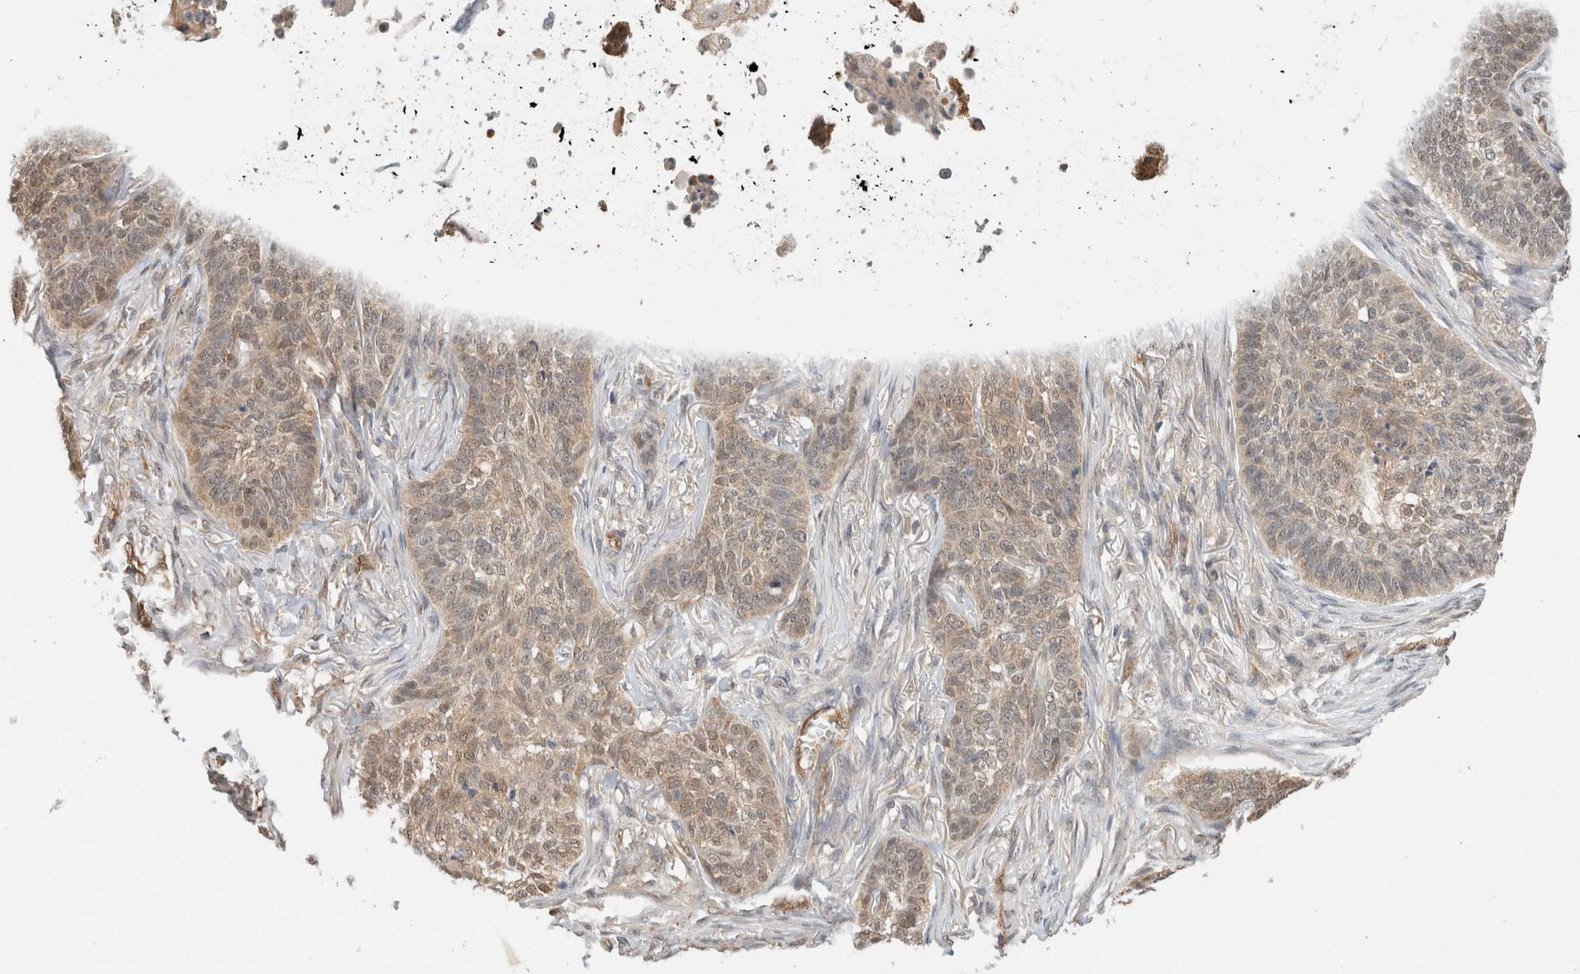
{"staining": {"intensity": "weak", "quantity": "<25%", "location": "cytoplasmic/membranous,nuclear"}, "tissue": "skin cancer", "cell_type": "Tumor cells", "image_type": "cancer", "snomed": [{"axis": "morphology", "description": "Basal cell carcinoma"}, {"axis": "topography", "description": "Skin"}], "caption": "Immunohistochemical staining of skin basal cell carcinoma exhibits no significant expression in tumor cells.", "gene": "CA13", "patient": {"sex": "male", "age": 85}}